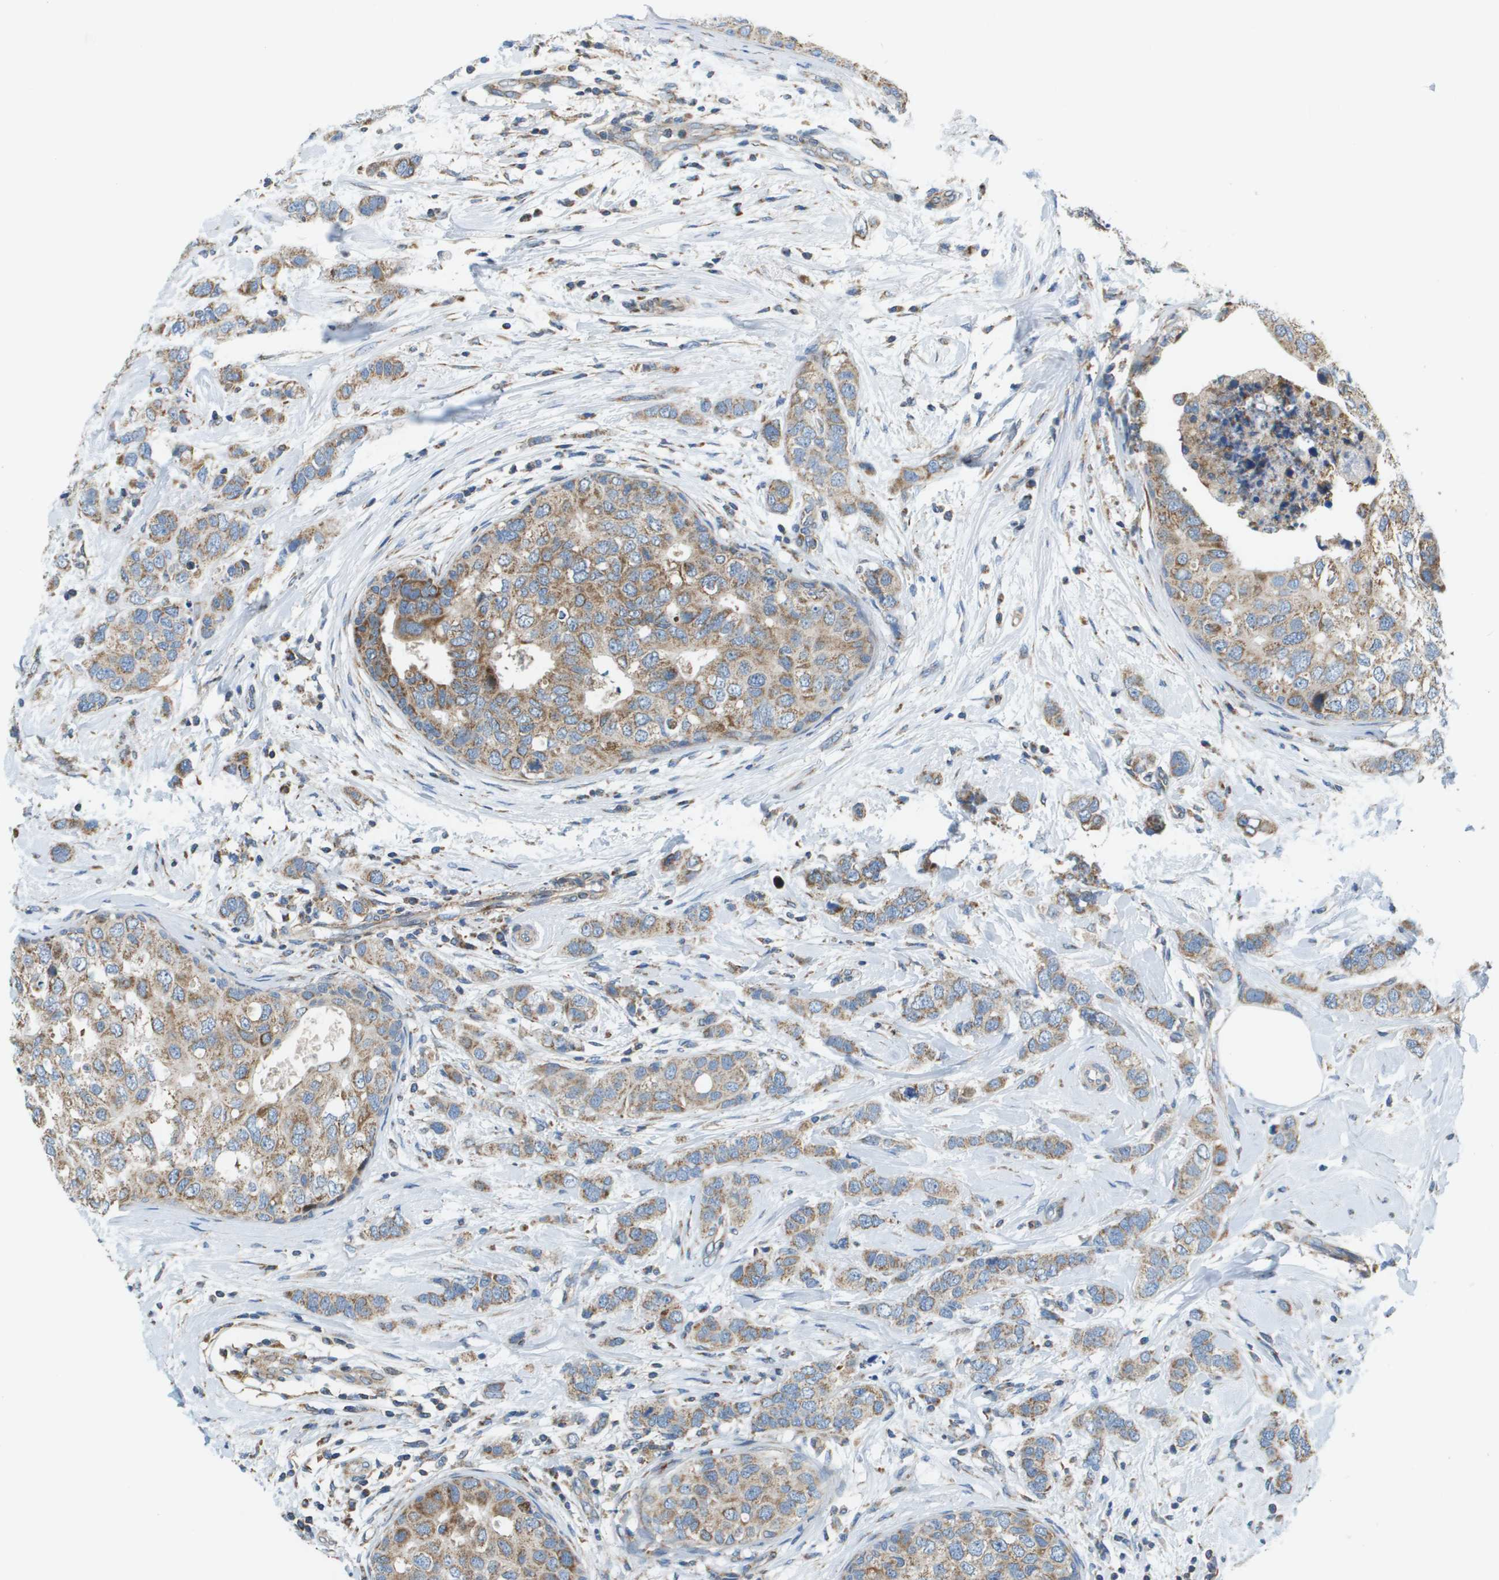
{"staining": {"intensity": "moderate", "quantity": ">75%", "location": "cytoplasmic/membranous"}, "tissue": "breast cancer", "cell_type": "Tumor cells", "image_type": "cancer", "snomed": [{"axis": "morphology", "description": "Duct carcinoma"}, {"axis": "topography", "description": "Breast"}], "caption": "Breast cancer was stained to show a protein in brown. There is medium levels of moderate cytoplasmic/membranous expression in about >75% of tumor cells.", "gene": "TAOK3", "patient": {"sex": "female", "age": 50}}